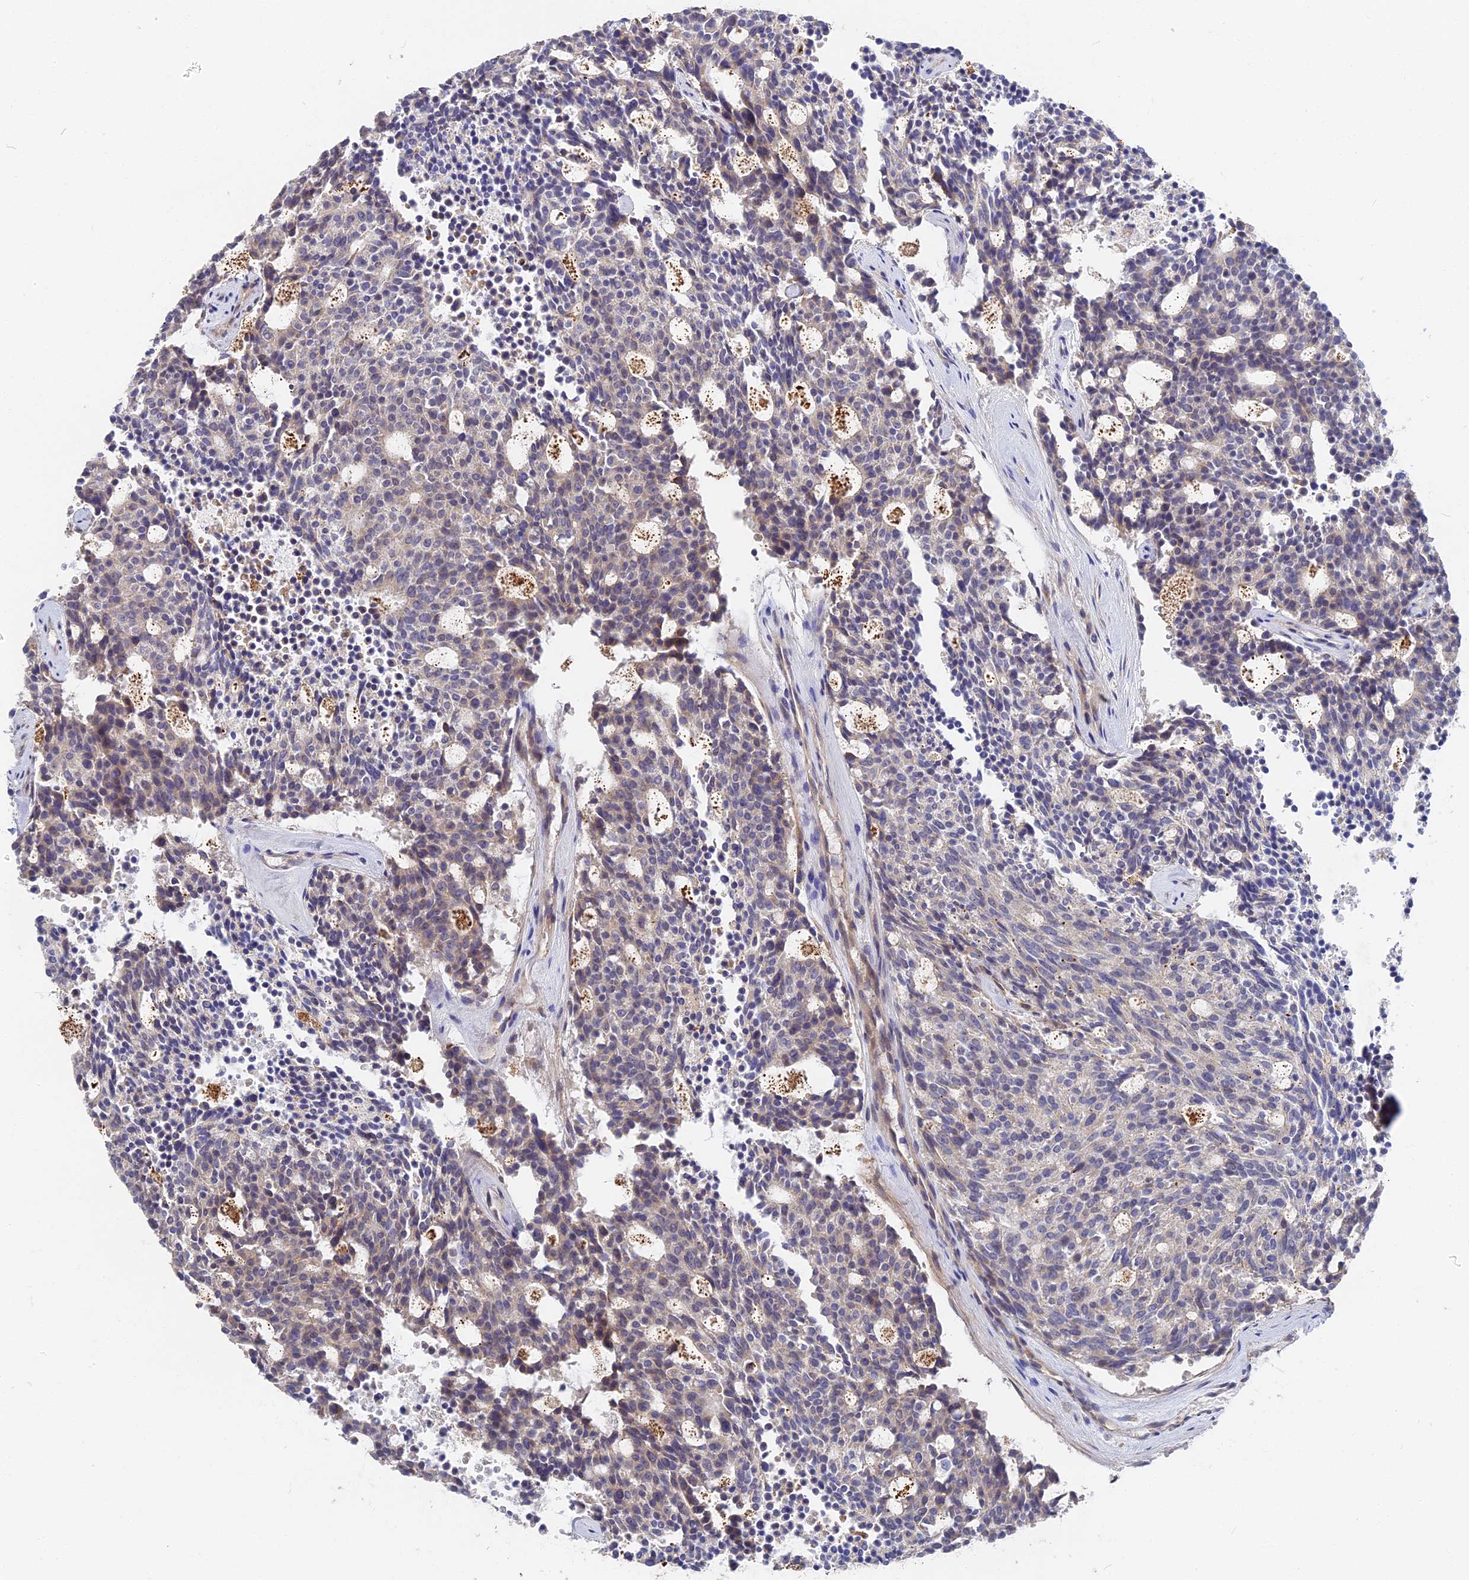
{"staining": {"intensity": "negative", "quantity": "none", "location": "none"}, "tissue": "carcinoid", "cell_type": "Tumor cells", "image_type": "cancer", "snomed": [{"axis": "morphology", "description": "Carcinoid, malignant, NOS"}, {"axis": "topography", "description": "Pancreas"}], "caption": "DAB immunohistochemical staining of carcinoid shows no significant positivity in tumor cells. The staining was performed using DAB (3,3'-diaminobenzidine) to visualize the protein expression in brown, while the nuclei were stained in blue with hematoxylin (Magnification: 20x).", "gene": "CCDC113", "patient": {"sex": "female", "age": 54}}